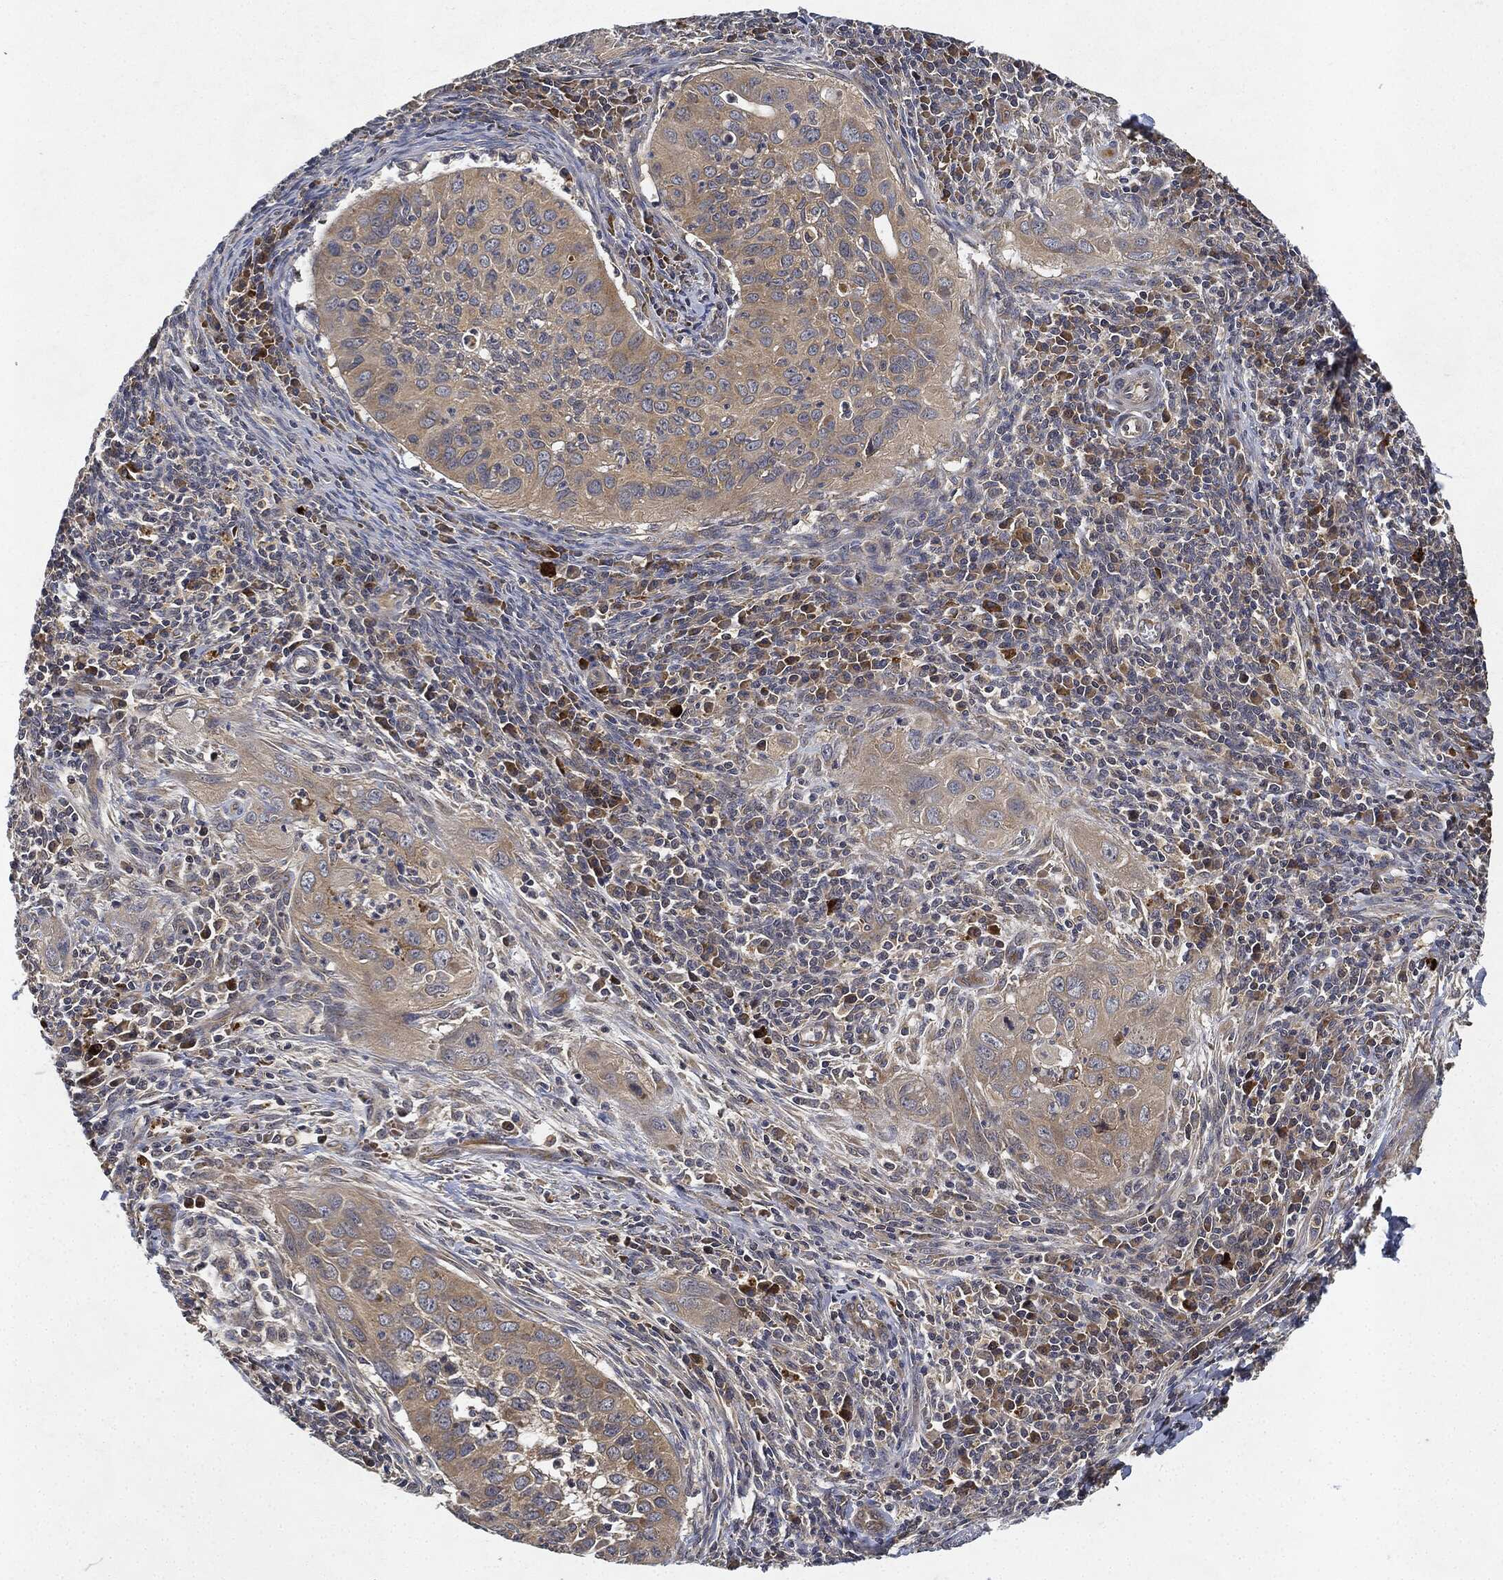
{"staining": {"intensity": "weak", "quantity": "<25%", "location": "cytoplasmic/membranous"}, "tissue": "cervical cancer", "cell_type": "Tumor cells", "image_type": "cancer", "snomed": [{"axis": "morphology", "description": "Squamous cell carcinoma, NOS"}, {"axis": "topography", "description": "Cervix"}], "caption": "A high-resolution micrograph shows immunohistochemistry (IHC) staining of cervical squamous cell carcinoma, which reveals no significant staining in tumor cells.", "gene": "MLST8", "patient": {"sex": "female", "age": 26}}